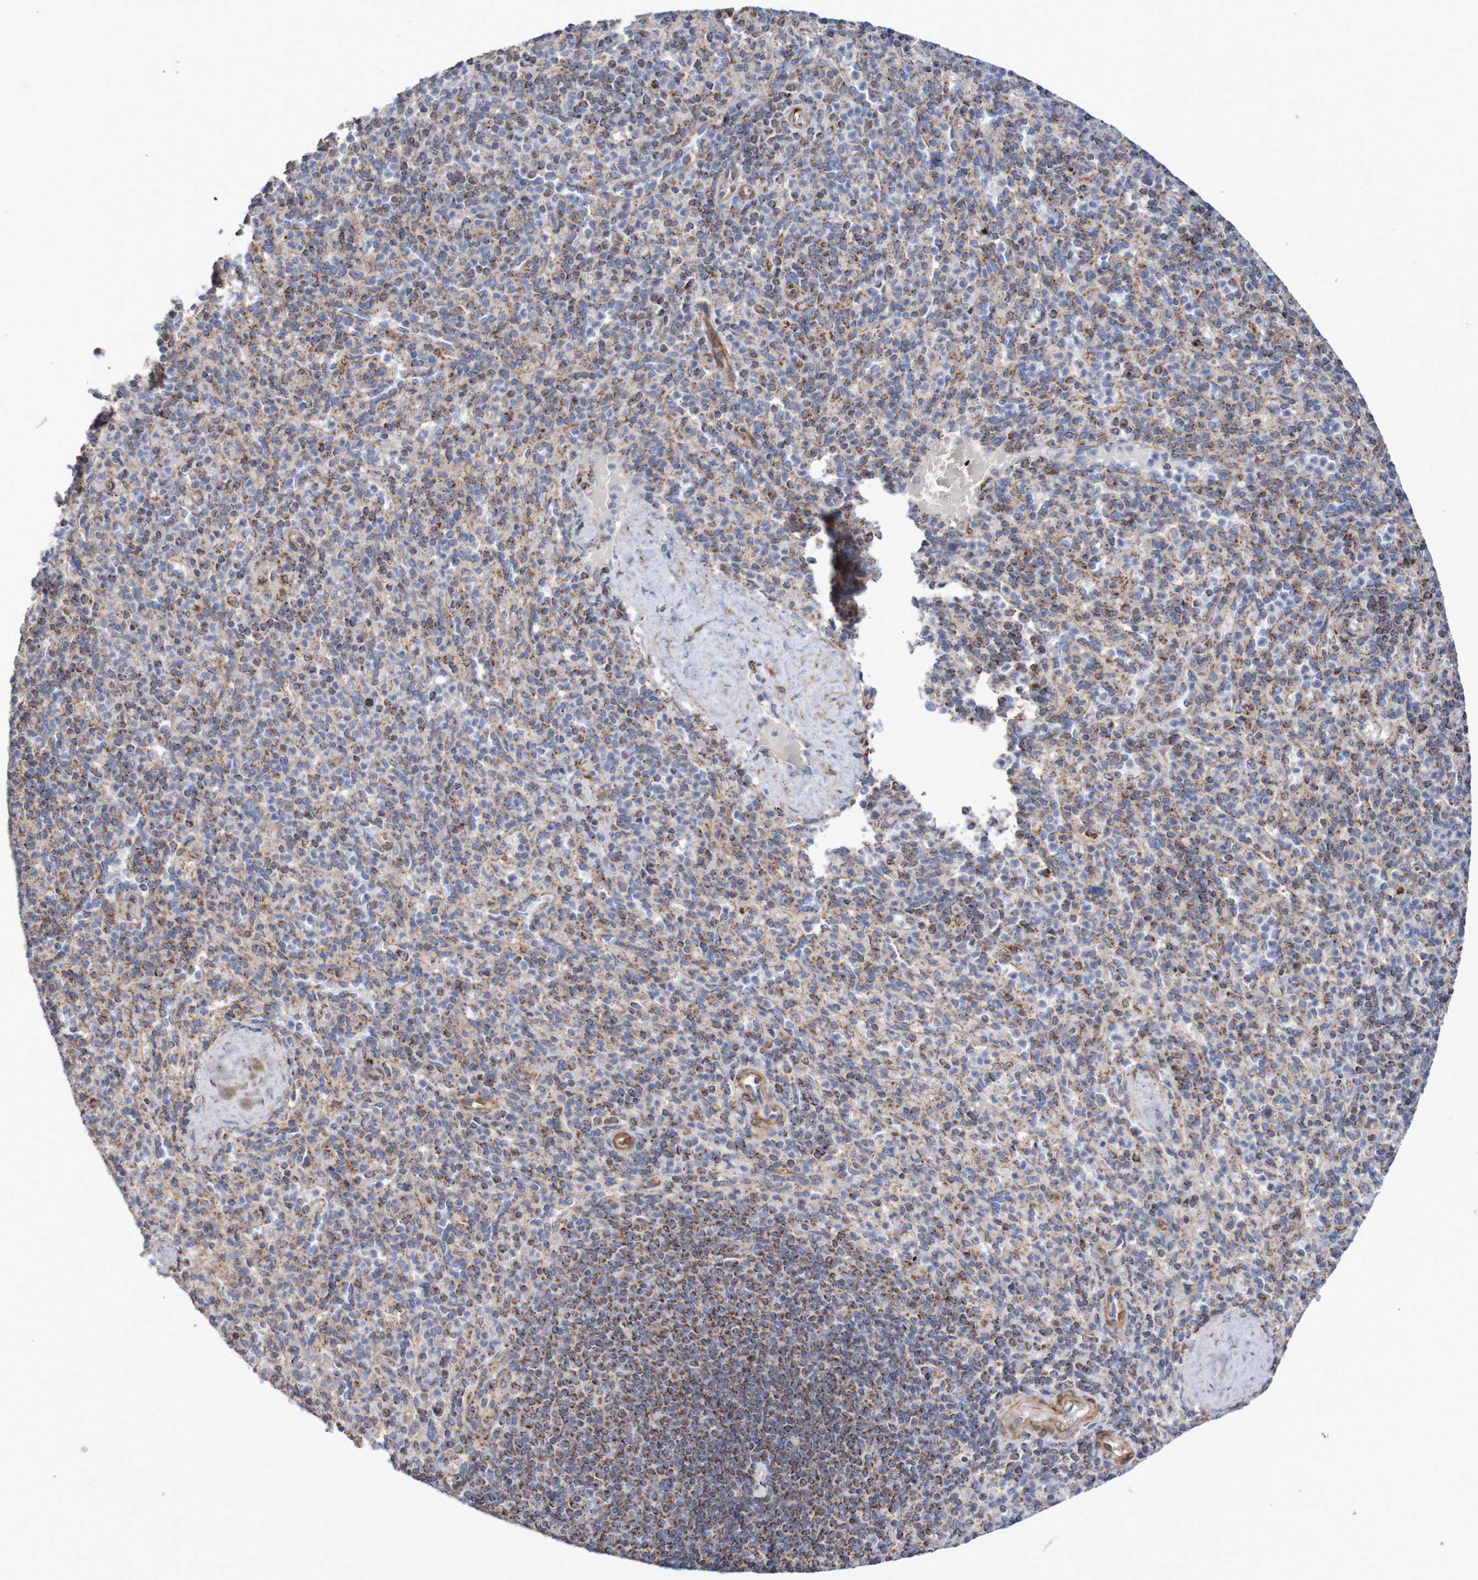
{"staining": {"intensity": "moderate", "quantity": ">75%", "location": "cytoplasmic/membranous"}, "tissue": "spleen", "cell_type": "Cells in red pulp", "image_type": "normal", "snomed": [{"axis": "morphology", "description": "Normal tissue, NOS"}, {"axis": "topography", "description": "Spleen"}], "caption": "IHC histopathology image of benign human spleen stained for a protein (brown), which displays medium levels of moderate cytoplasmic/membranous staining in approximately >75% of cells in red pulp.", "gene": "MMEL1", "patient": {"sex": "male", "age": 36}}